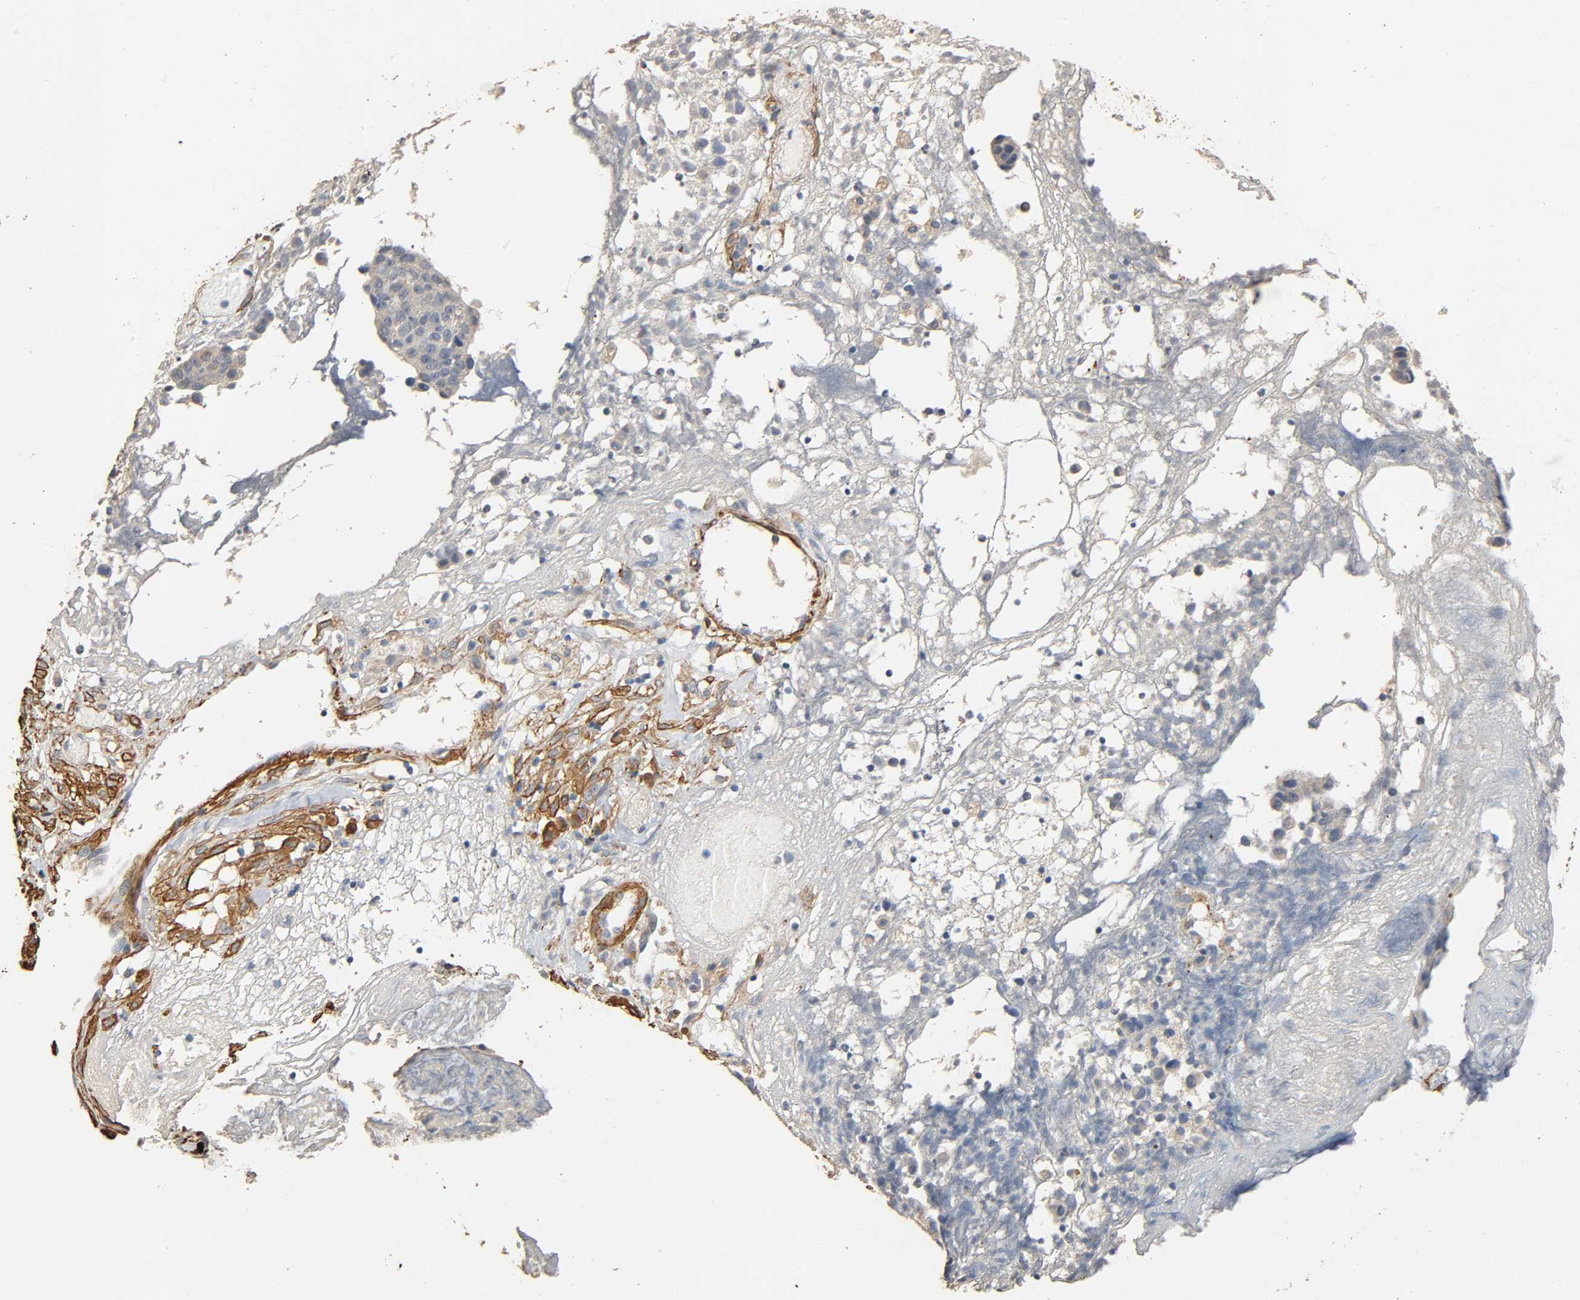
{"staining": {"intensity": "weak", "quantity": ">75%", "location": "cytoplasmic/membranous"}, "tissue": "ovarian cancer", "cell_type": "Tumor cells", "image_type": "cancer", "snomed": [{"axis": "morphology", "description": "Carcinoma, endometroid"}, {"axis": "topography", "description": "Ovary"}], "caption": "IHC of ovarian cancer shows low levels of weak cytoplasmic/membranous positivity in approximately >75% of tumor cells.", "gene": "GSTA3", "patient": {"sex": "female", "age": 42}}